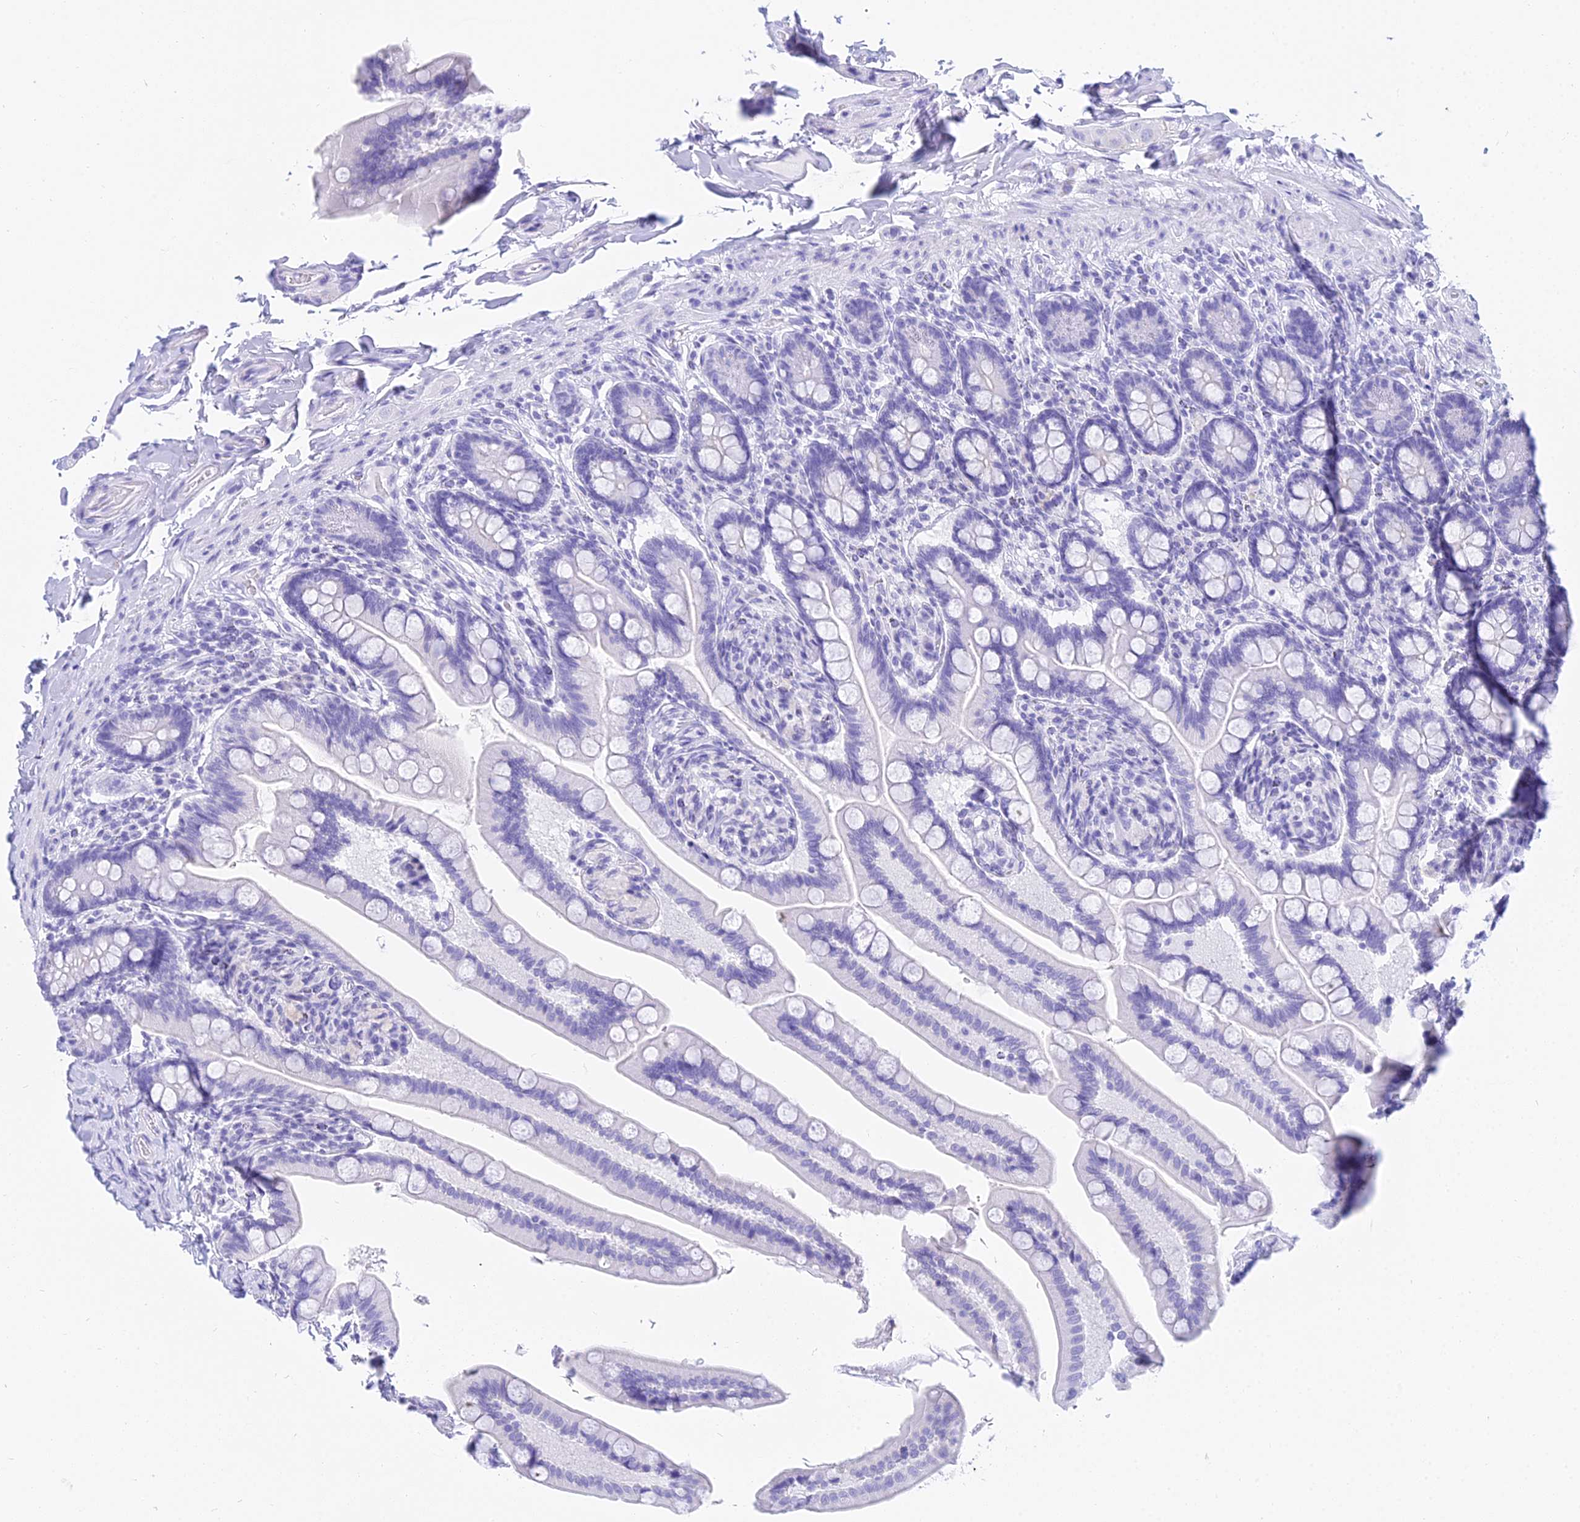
{"staining": {"intensity": "negative", "quantity": "none", "location": "none"}, "tissue": "small intestine", "cell_type": "Glandular cells", "image_type": "normal", "snomed": [{"axis": "morphology", "description": "Normal tissue, NOS"}, {"axis": "topography", "description": "Small intestine"}], "caption": "Unremarkable small intestine was stained to show a protein in brown. There is no significant positivity in glandular cells. The staining was performed using DAB to visualize the protein expression in brown, while the nuclei were stained in blue with hematoxylin (Magnification: 20x).", "gene": "PATE4", "patient": {"sex": "female", "age": 64}}